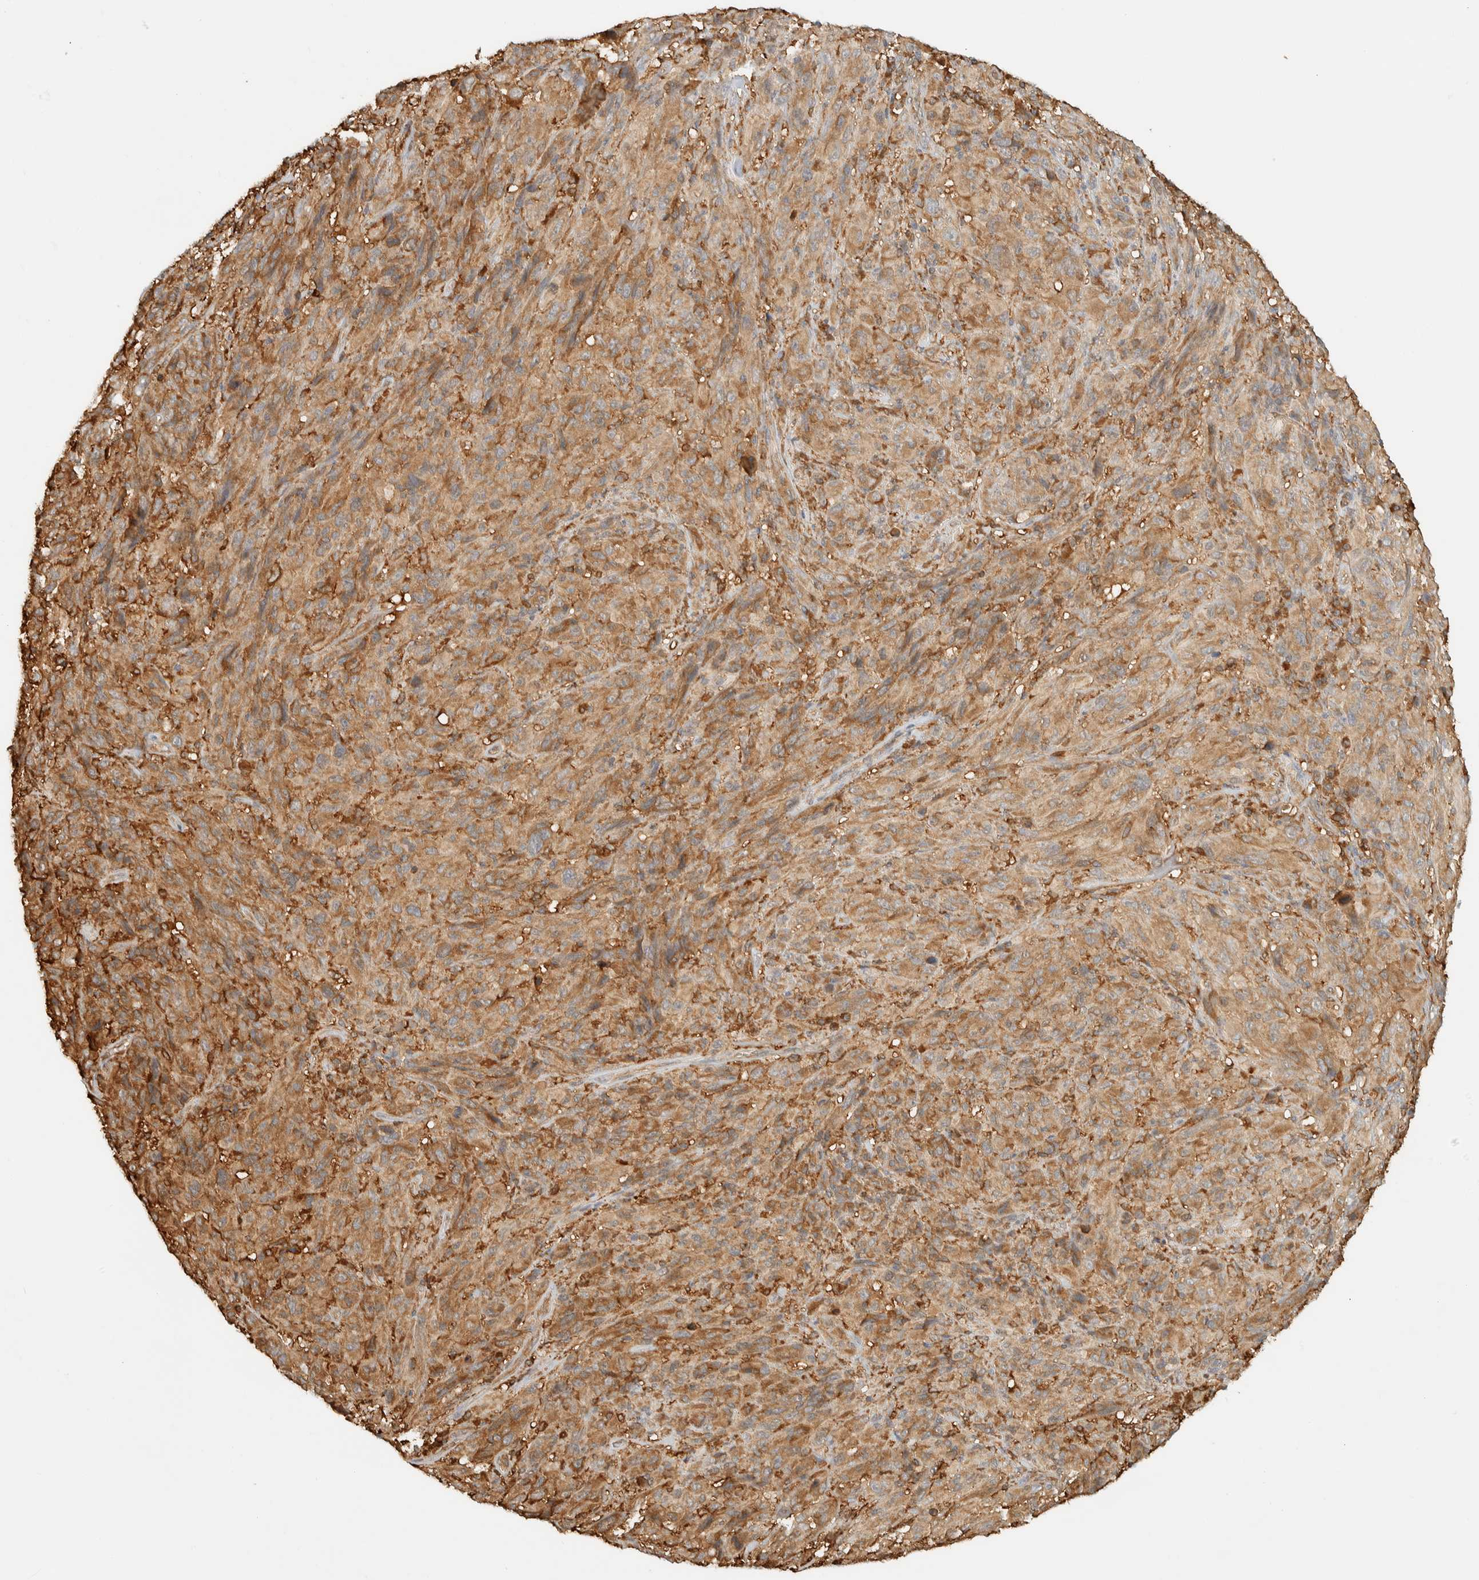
{"staining": {"intensity": "moderate", "quantity": ">75%", "location": "cytoplasmic/membranous"}, "tissue": "melanoma", "cell_type": "Tumor cells", "image_type": "cancer", "snomed": [{"axis": "morphology", "description": "Malignant melanoma, NOS"}, {"axis": "topography", "description": "Skin of head"}], "caption": "A brown stain shows moderate cytoplasmic/membranous staining of a protein in malignant melanoma tumor cells.", "gene": "TMEM192", "patient": {"sex": "male", "age": 96}}